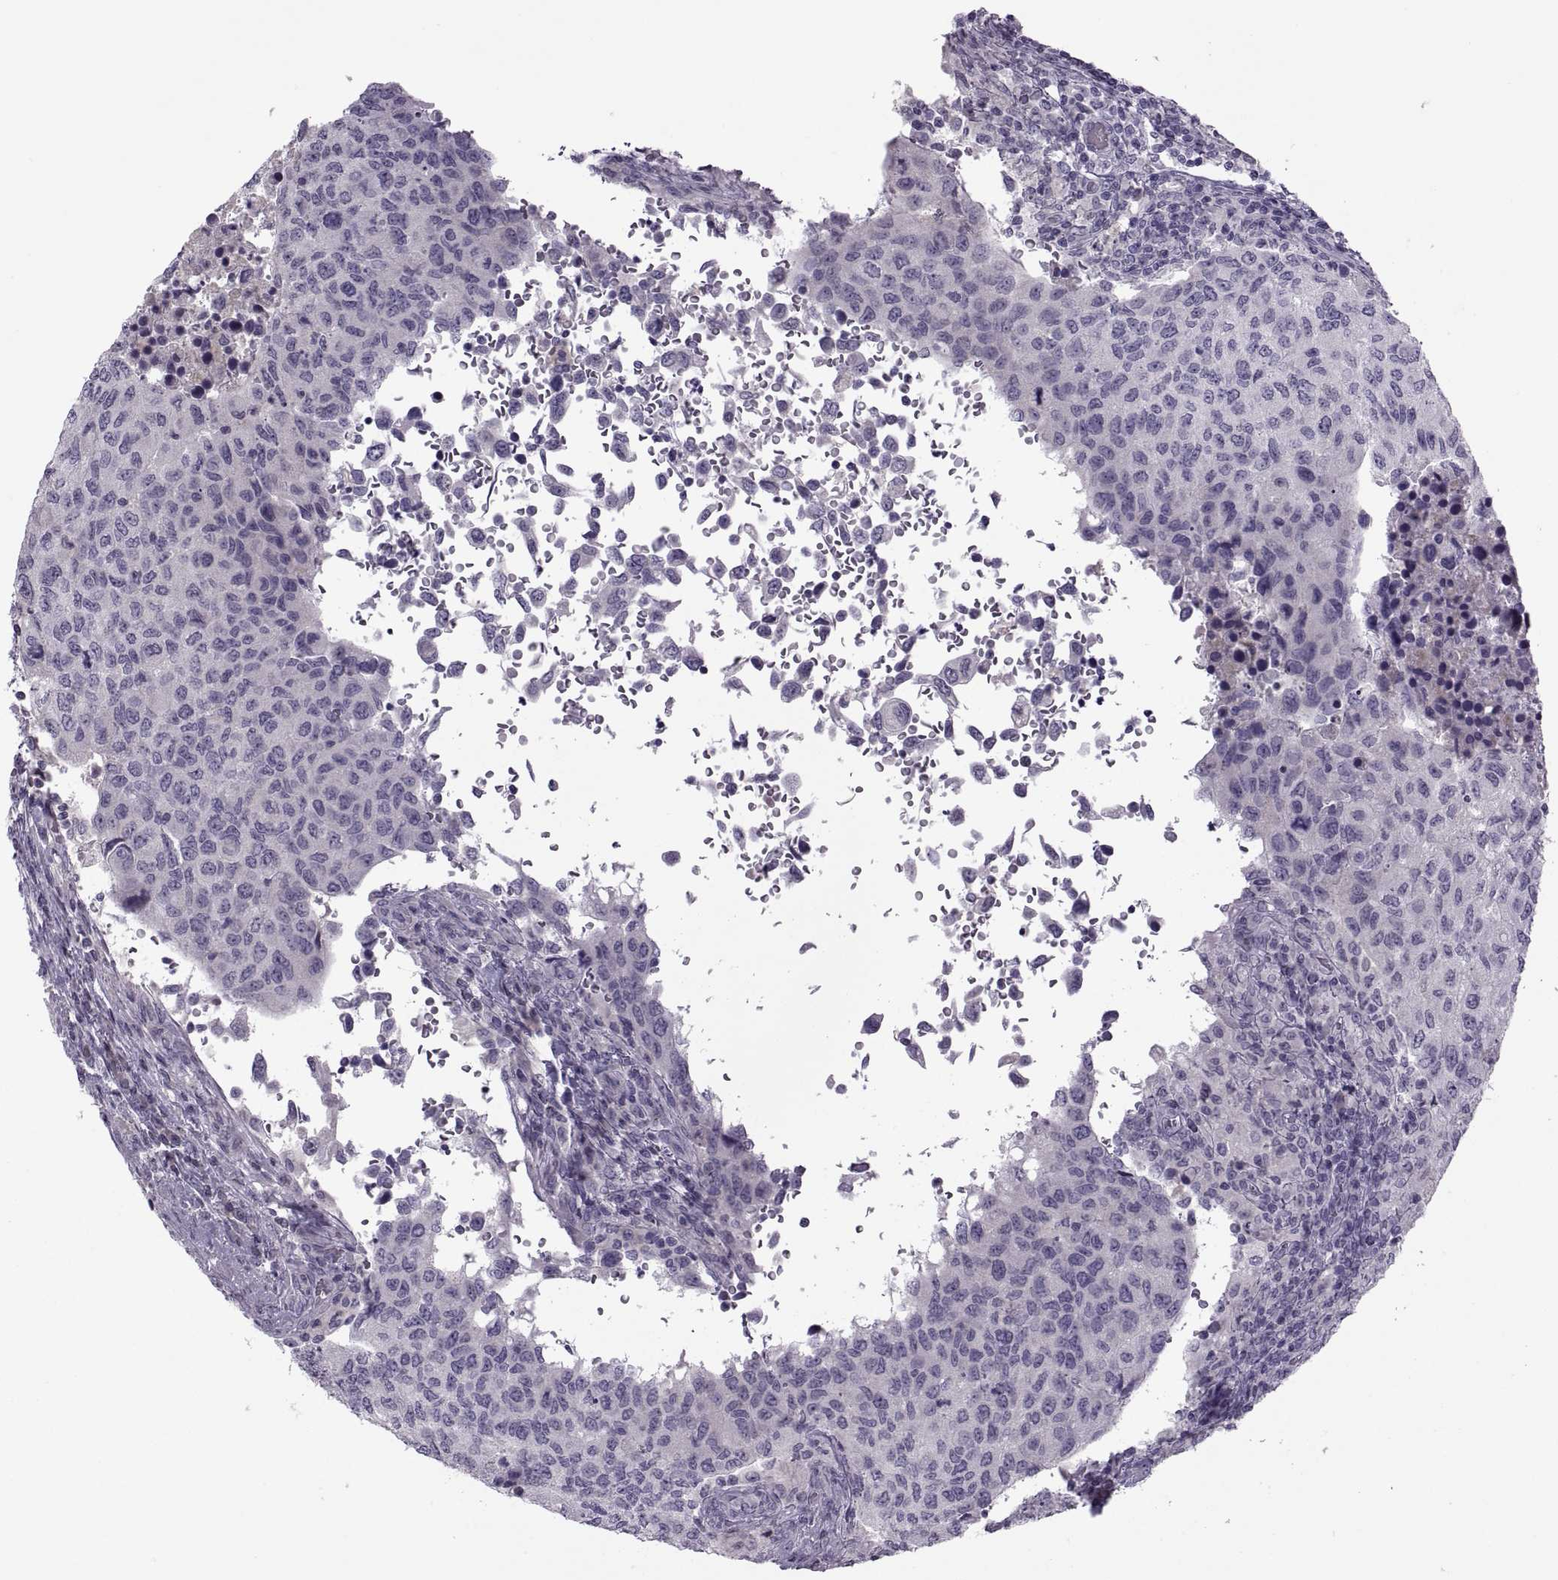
{"staining": {"intensity": "negative", "quantity": "none", "location": "none"}, "tissue": "urothelial cancer", "cell_type": "Tumor cells", "image_type": "cancer", "snomed": [{"axis": "morphology", "description": "Urothelial carcinoma, High grade"}, {"axis": "topography", "description": "Urinary bladder"}], "caption": "High-grade urothelial carcinoma stained for a protein using immunohistochemistry shows no positivity tumor cells.", "gene": "RSPH6A", "patient": {"sex": "female", "age": 78}}